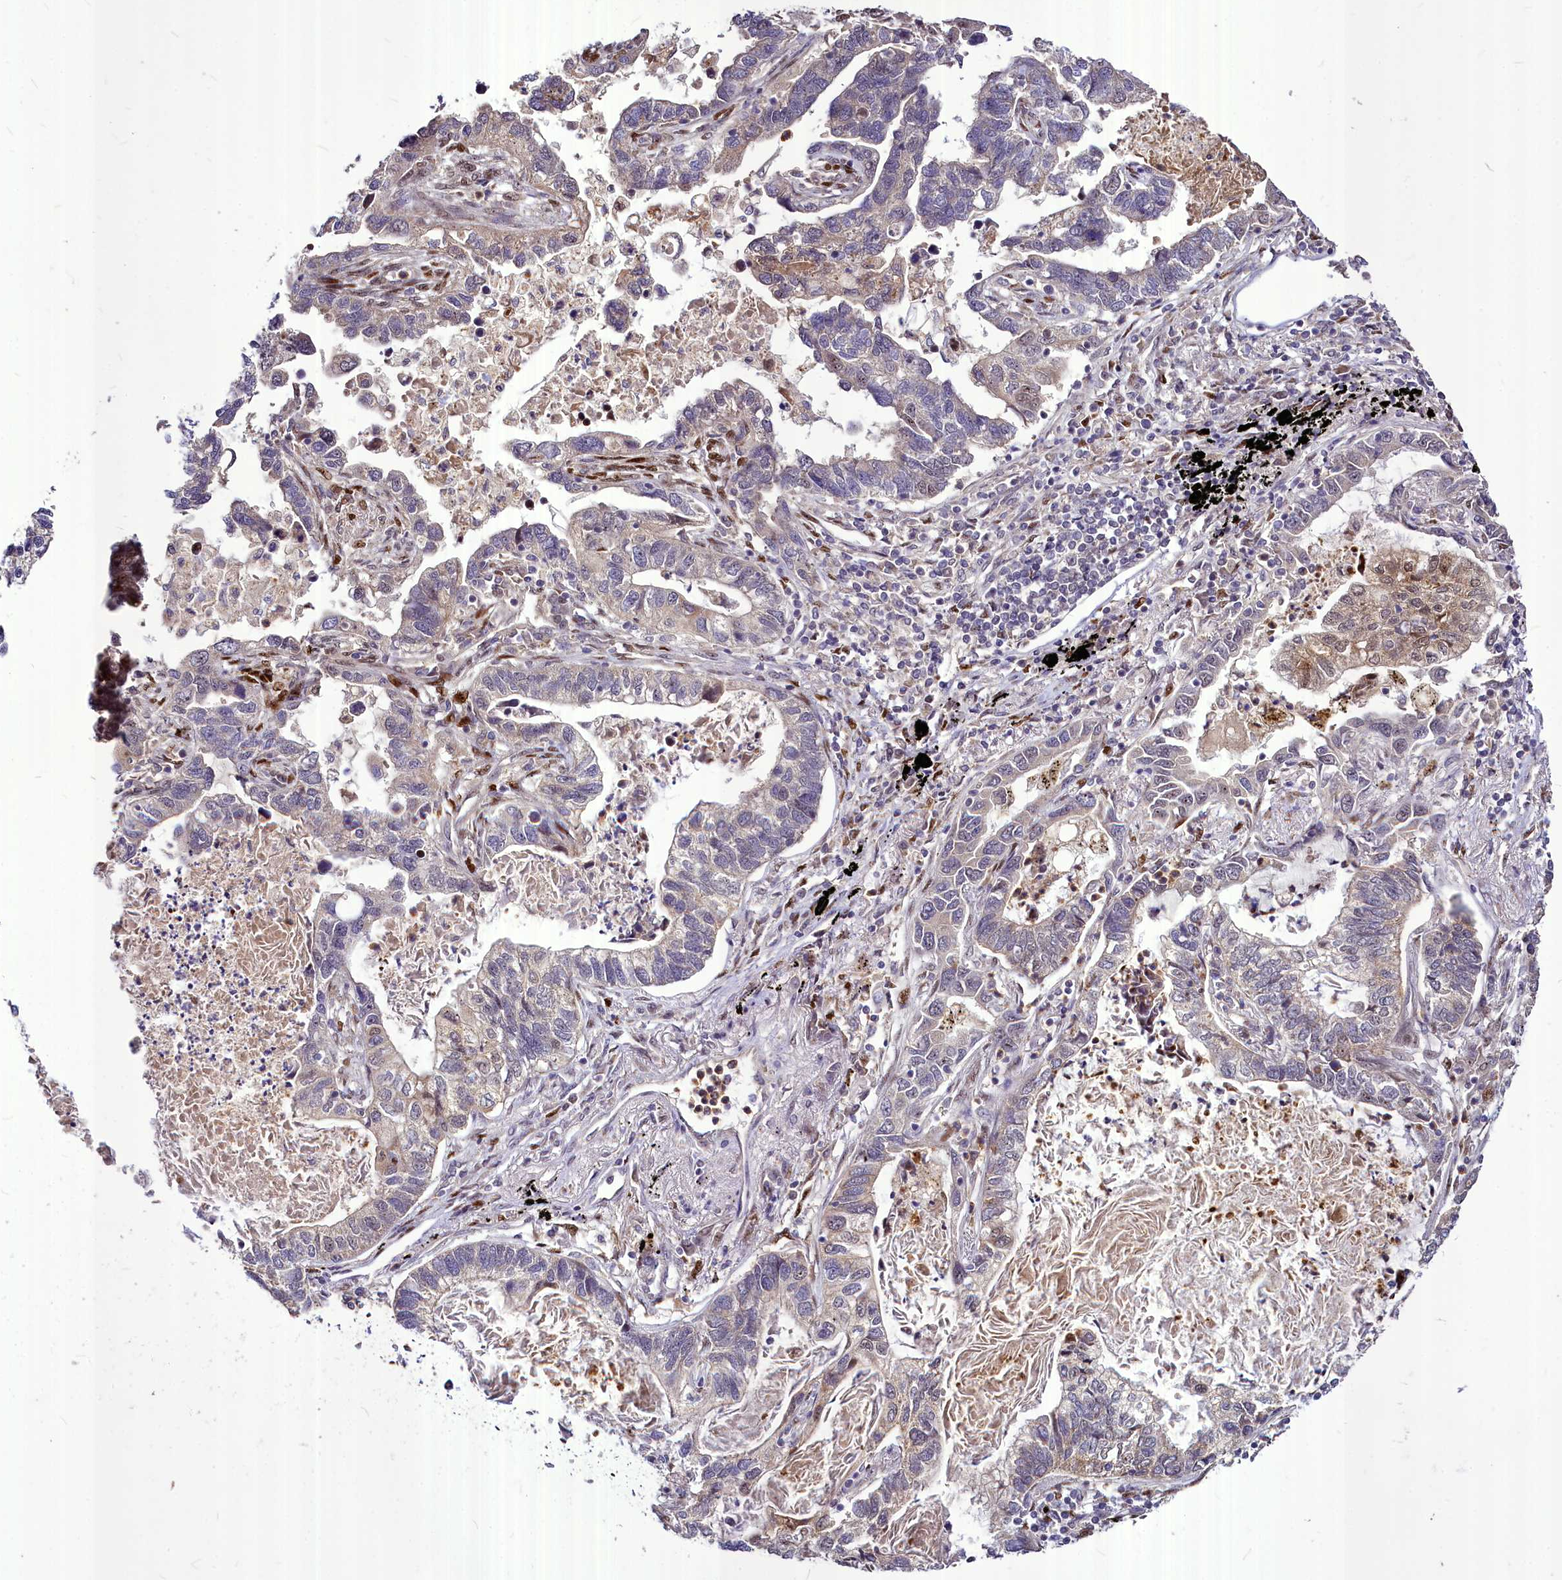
{"staining": {"intensity": "moderate", "quantity": "<25%", "location": "nuclear"}, "tissue": "lung cancer", "cell_type": "Tumor cells", "image_type": "cancer", "snomed": [{"axis": "morphology", "description": "Adenocarcinoma, NOS"}, {"axis": "topography", "description": "Lung"}], "caption": "Immunohistochemistry (IHC) of lung cancer (adenocarcinoma) shows low levels of moderate nuclear positivity in approximately <25% of tumor cells. (Stains: DAB in brown, nuclei in blue, Microscopy: brightfield microscopy at high magnification).", "gene": "MAML2", "patient": {"sex": "male", "age": 67}}